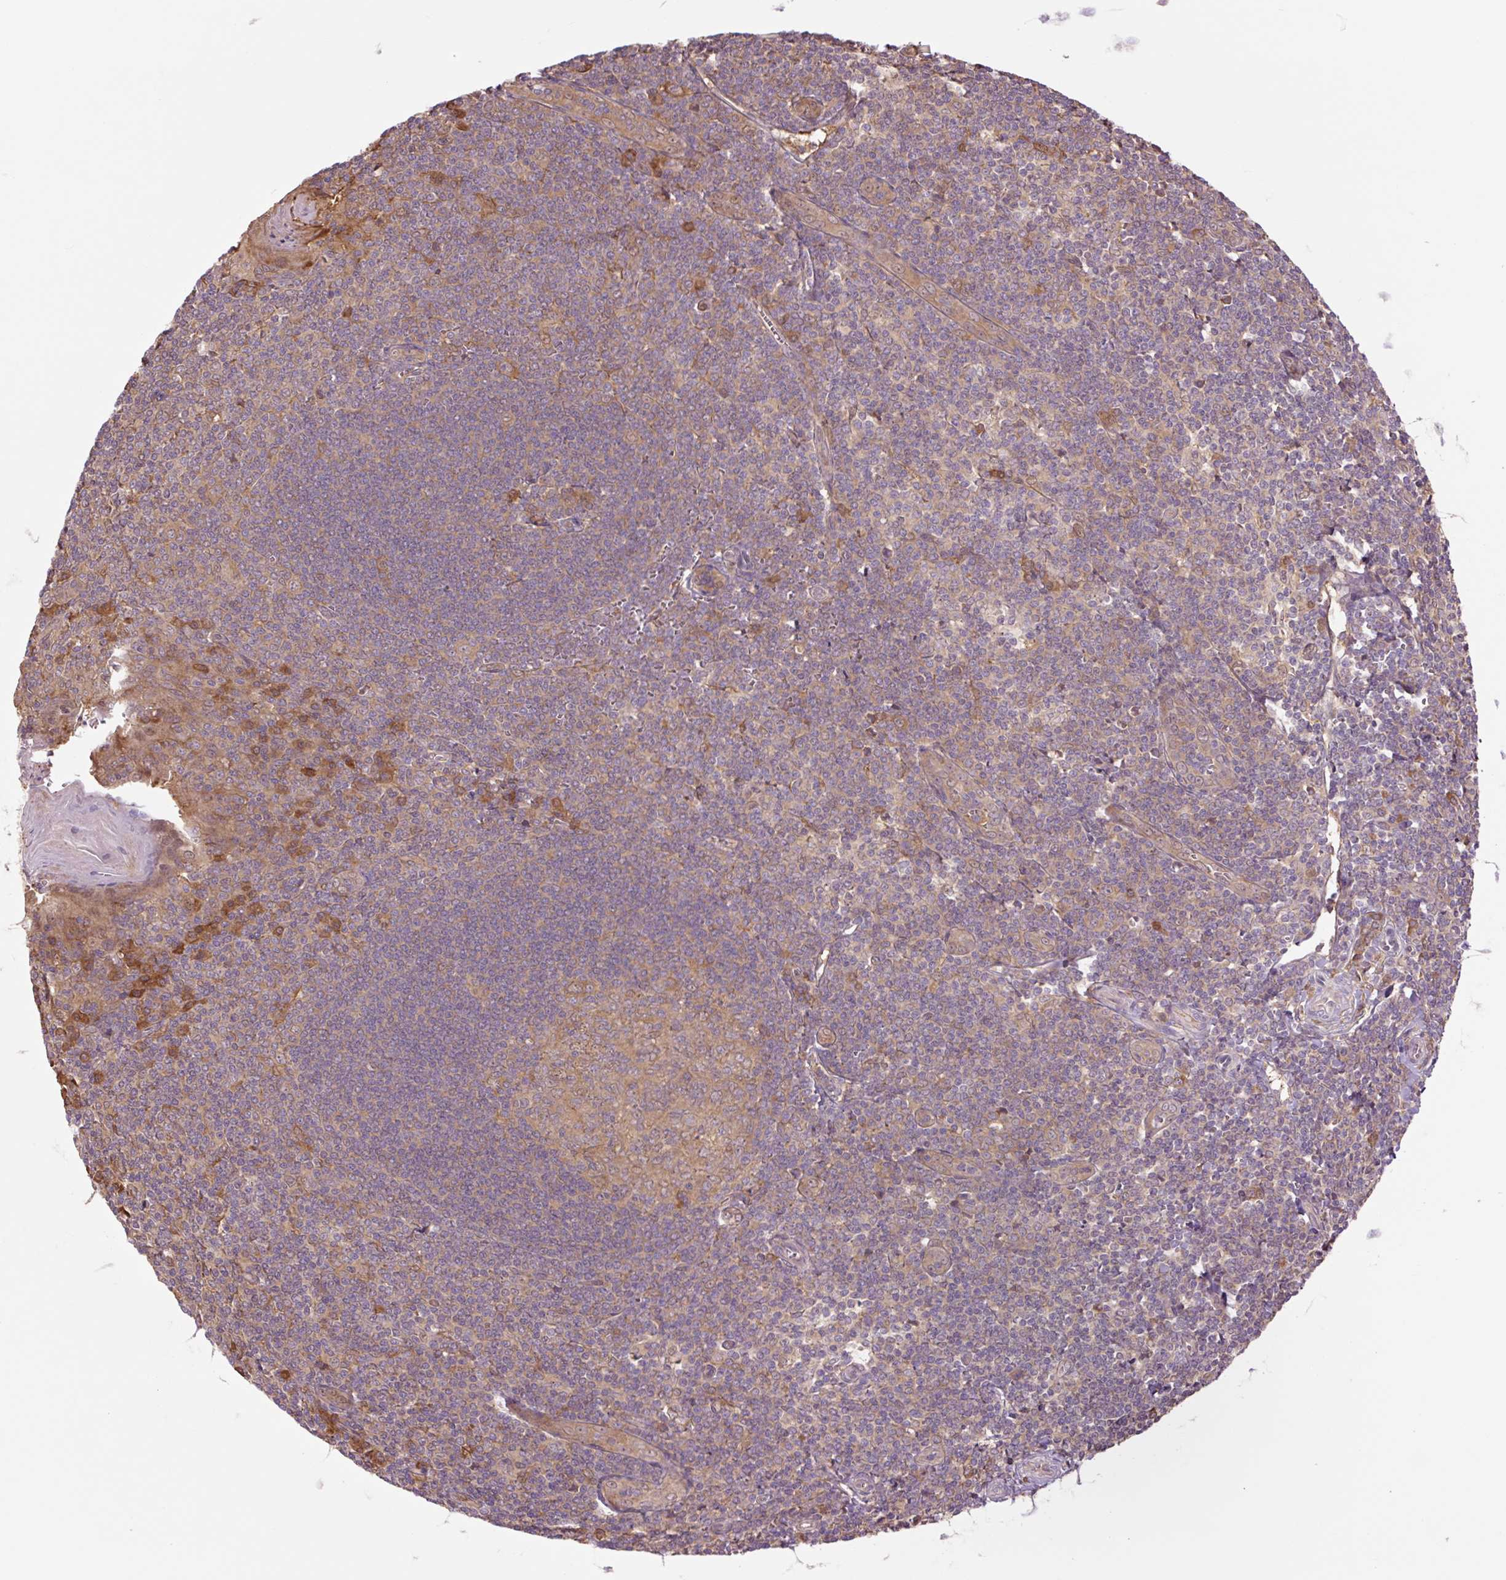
{"staining": {"intensity": "moderate", "quantity": "<25%", "location": "cytoplasmic/membranous"}, "tissue": "tonsil", "cell_type": "Germinal center cells", "image_type": "normal", "snomed": [{"axis": "morphology", "description": "Normal tissue, NOS"}, {"axis": "topography", "description": "Tonsil"}], "caption": "Unremarkable tonsil reveals moderate cytoplasmic/membranous staining in approximately <25% of germinal center cells (DAB IHC with brightfield microscopy, high magnification)..", "gene": "TPT1", "patient": {"sex": "male", "age": 27}}